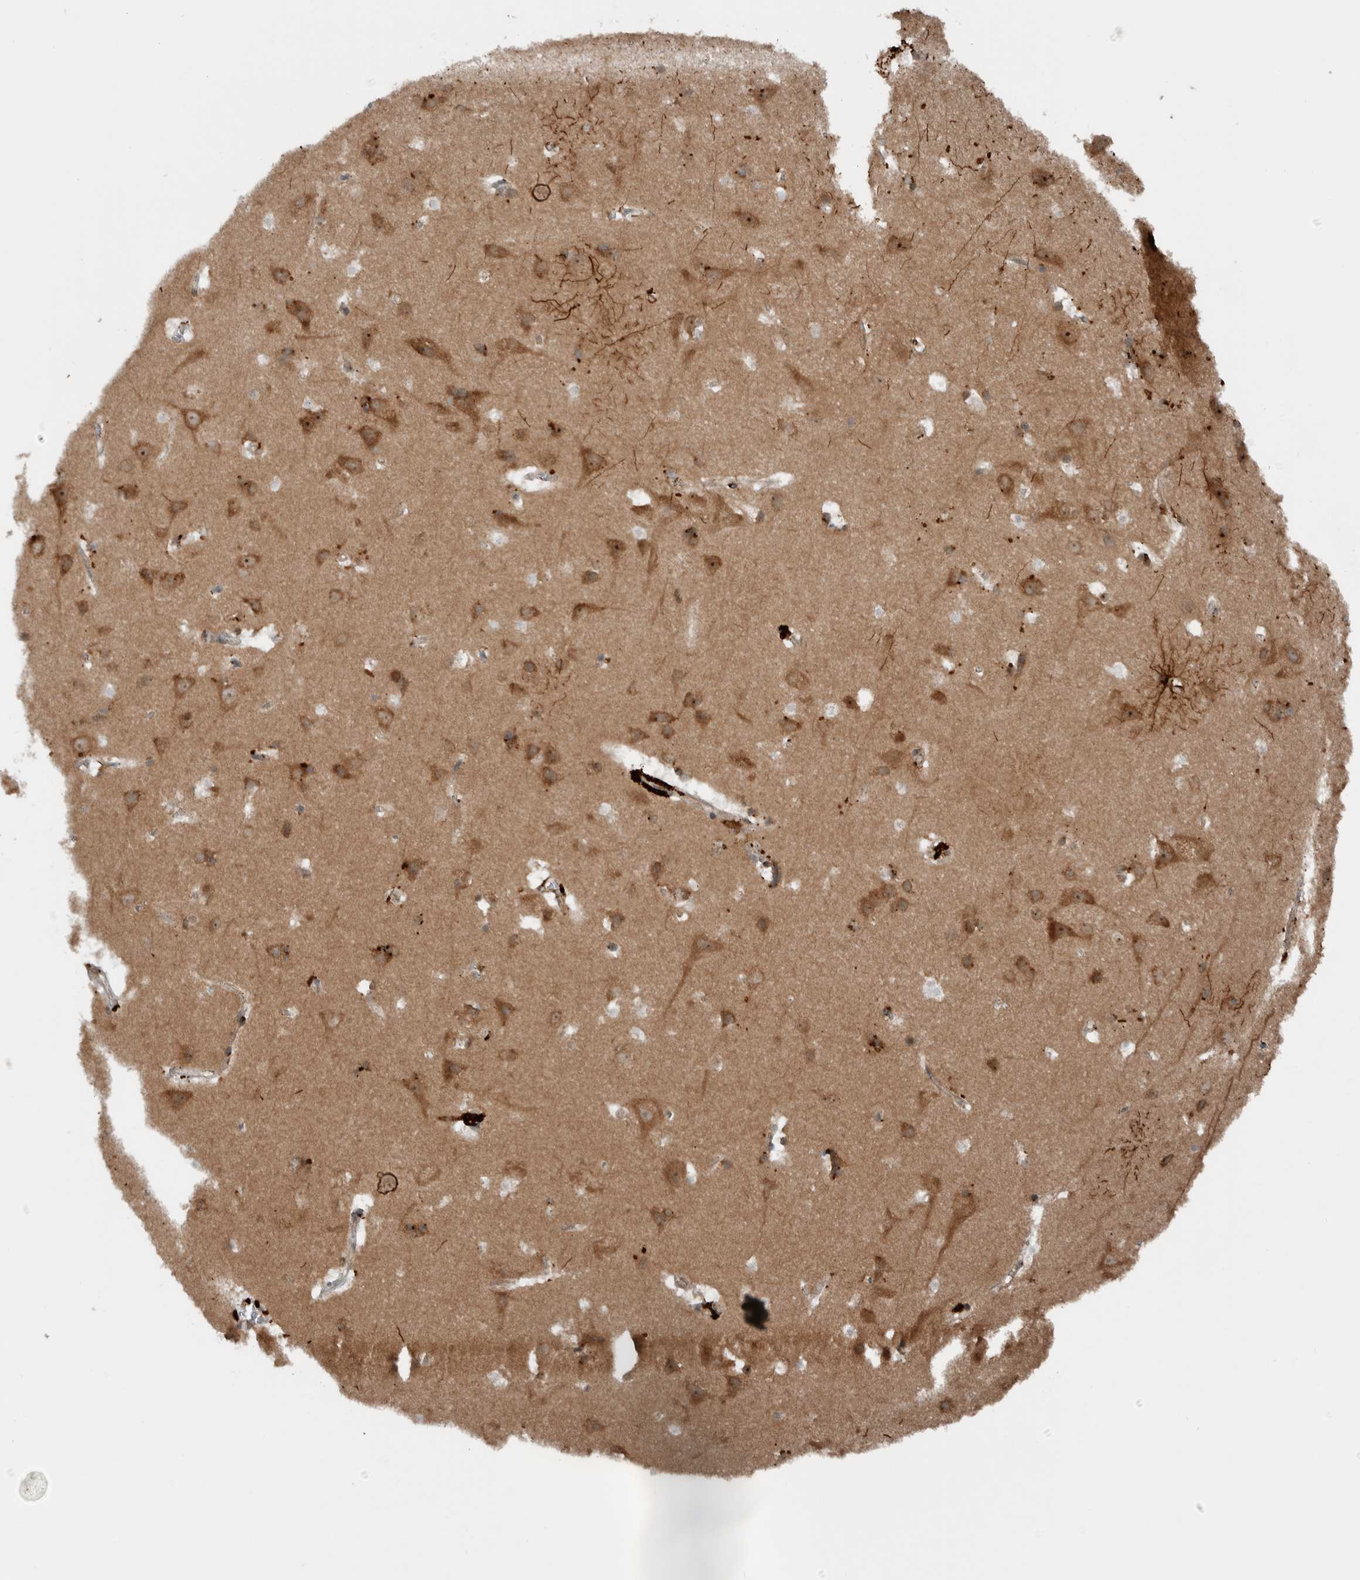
{"staining": {"intensity": "moderate", "quantity": ">75%", "location": "cytoplasmic/membranous"}, "tissue": "cerebral cortex", "cell_type": "Endothelial cells", "image_type": "normal", "snomed": [{"axis": "morphology", "description": "Normal tissue, NOS"}, {"axis": "topography", "description": "Cerebral cortex"}], "caption": "Endothelial cells display medium levels of moderate cytoplasmic/membranous staining in approximately >75% of cells in benign human cerebral cortex.", "gene": "GIGYF1", "patient": {"sex": "male", "age": 54}}